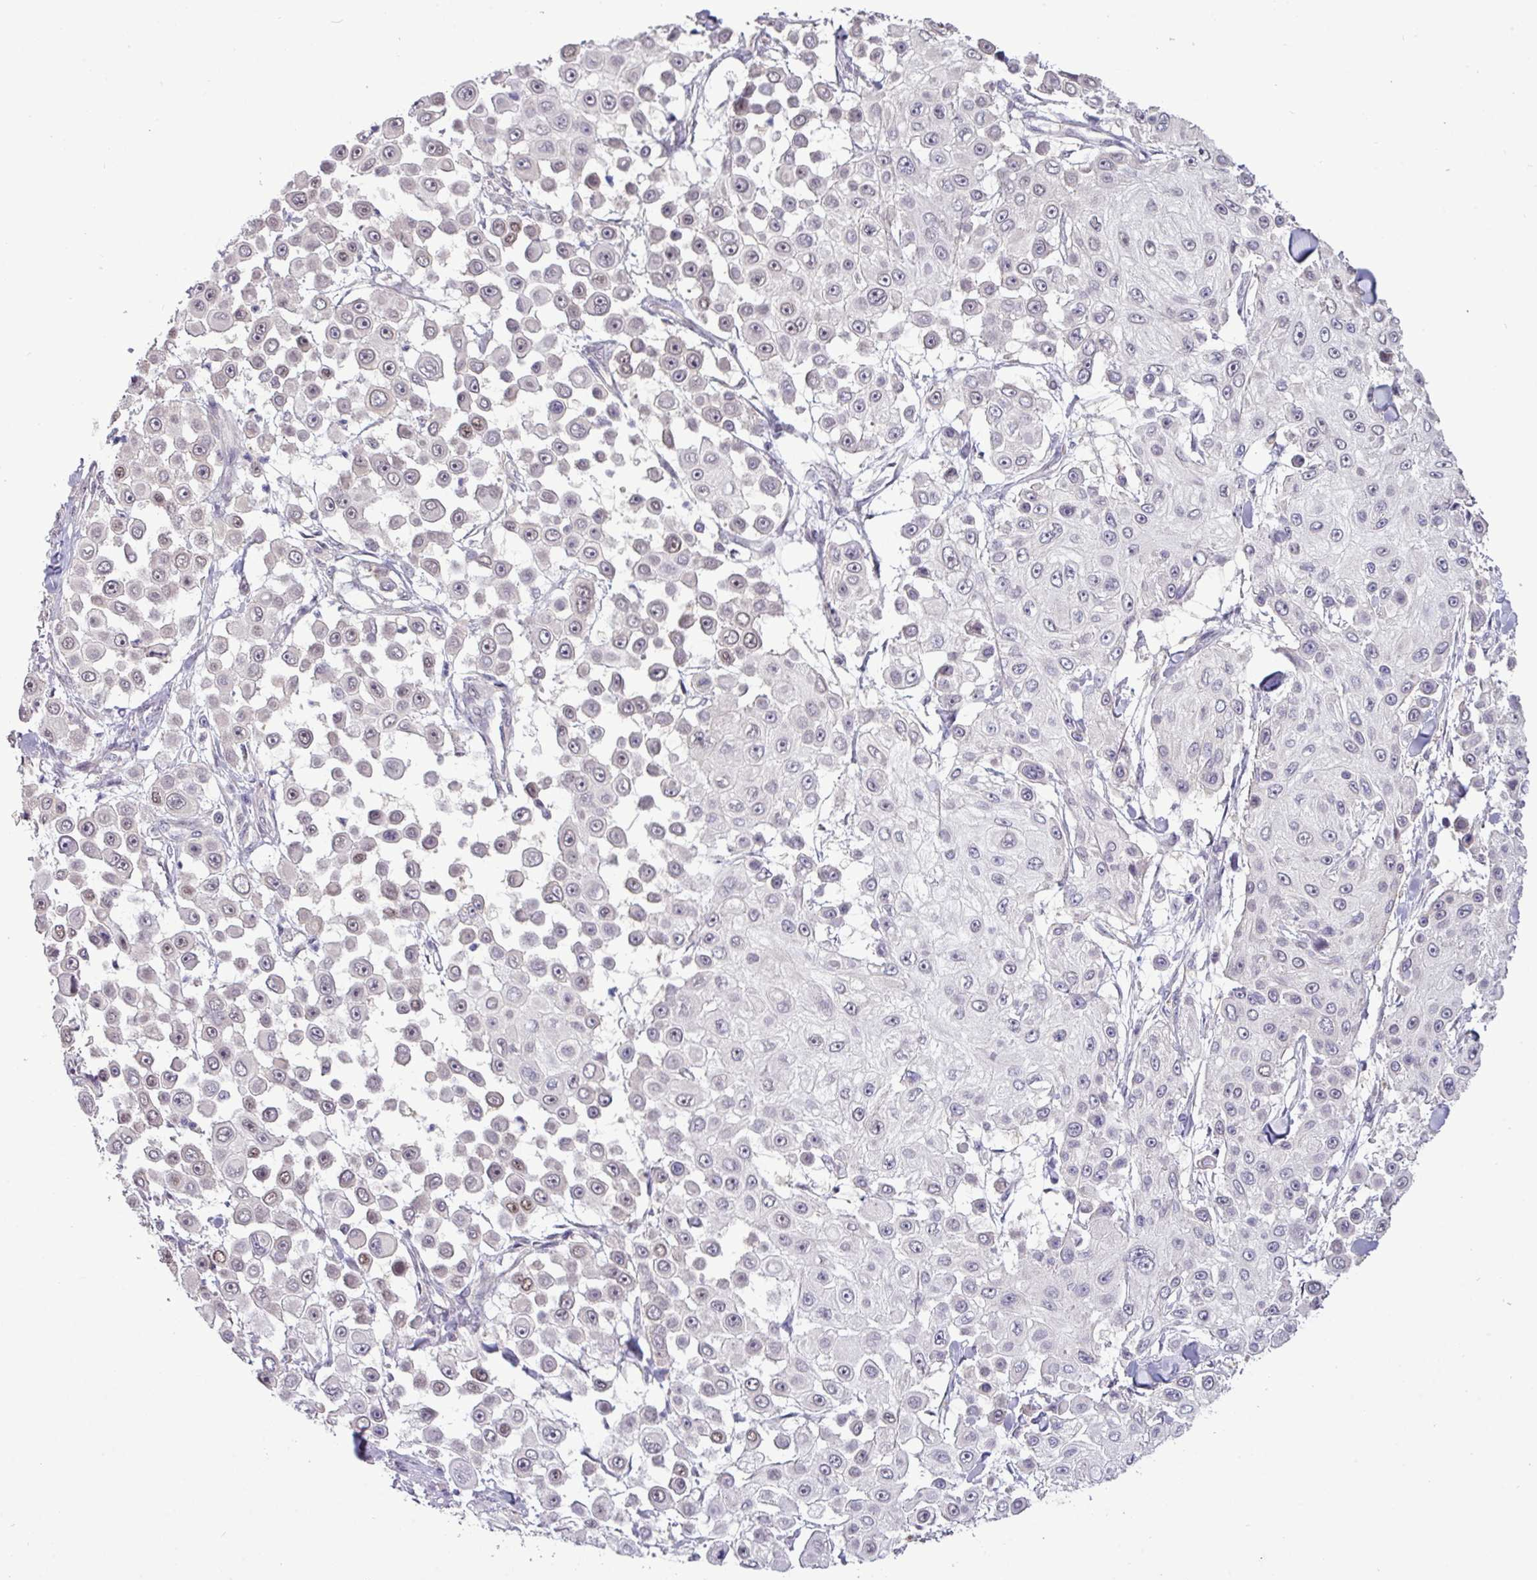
{"staining": {"intensity": "negative", "quantity": "none", "location": "none"}, "tissue": "skin cancer", "cell_type": "Tumor cells", "image_type": "cancer", "snomed": [{"axis": "morphology", "description": "Squamous cell carcinoma, NOS"}, {"axis": "topography", "description": "Skin"}], "caption": "Tumor cells are negative for brown protein staining in skin cancer.", "gene": "RIPPLY1", "patient": {"sex": "male", "age": 67}}